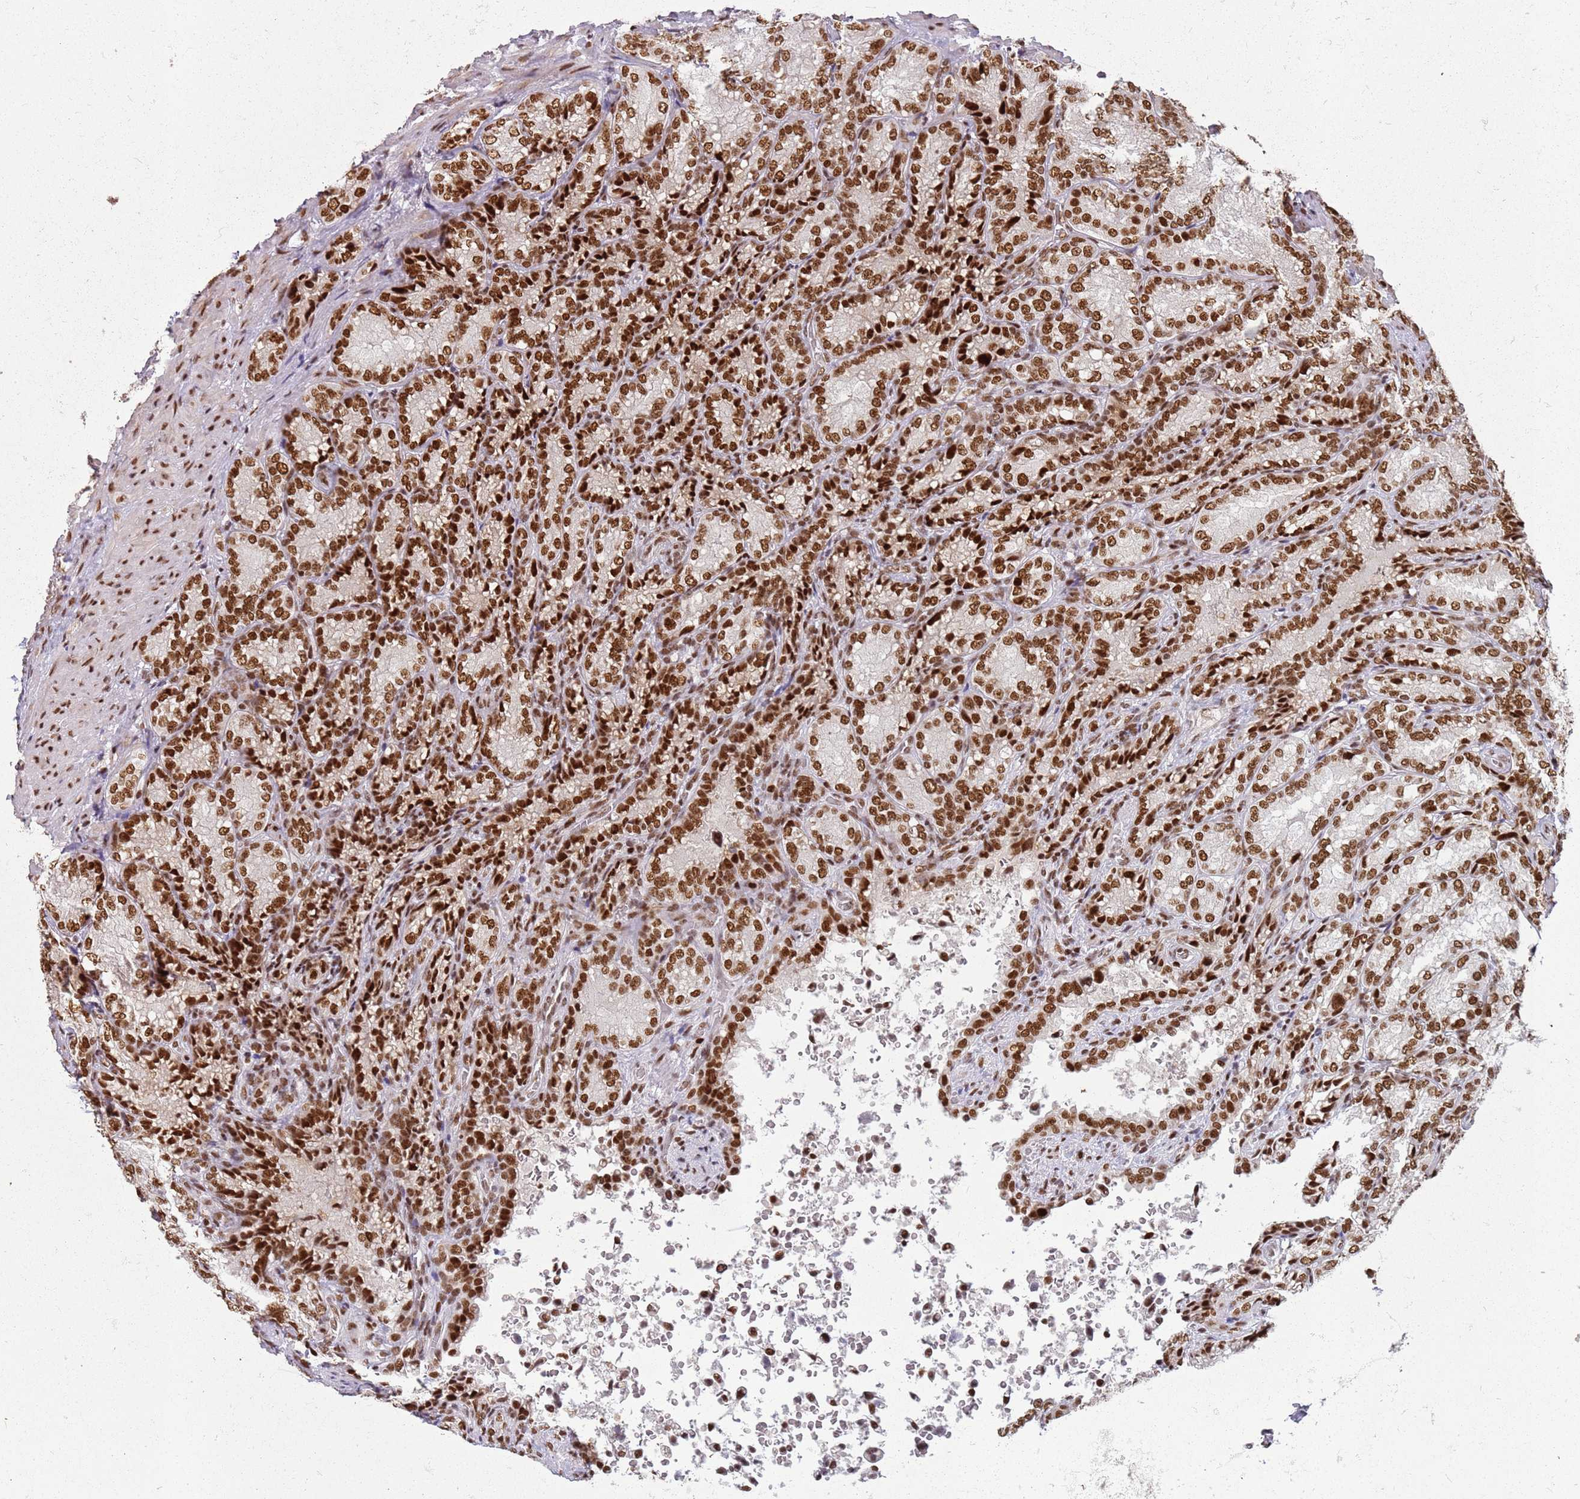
{"staining": {"intensity": "strong", "quantity": ">75%", "location": "nuclear"}, "tissue": "seminal vesicle", "cell_type": "Glandular cells", "image_type": "normal", "snomed": [{"axis": "morphology", "description": "Normal tissue, NOS"}, {"axis": "topography", "description": "Seminal veicle"}], "caption": "Immunohistochemistry (DAB) staining of normal seminal vesicle demonstrates strong nuclear protein staining in approximately >75% of glandular cells. Nuclei are stained in blue.", "gene": "TENT4A", "patient": {"sex": "male", "age": 58}}